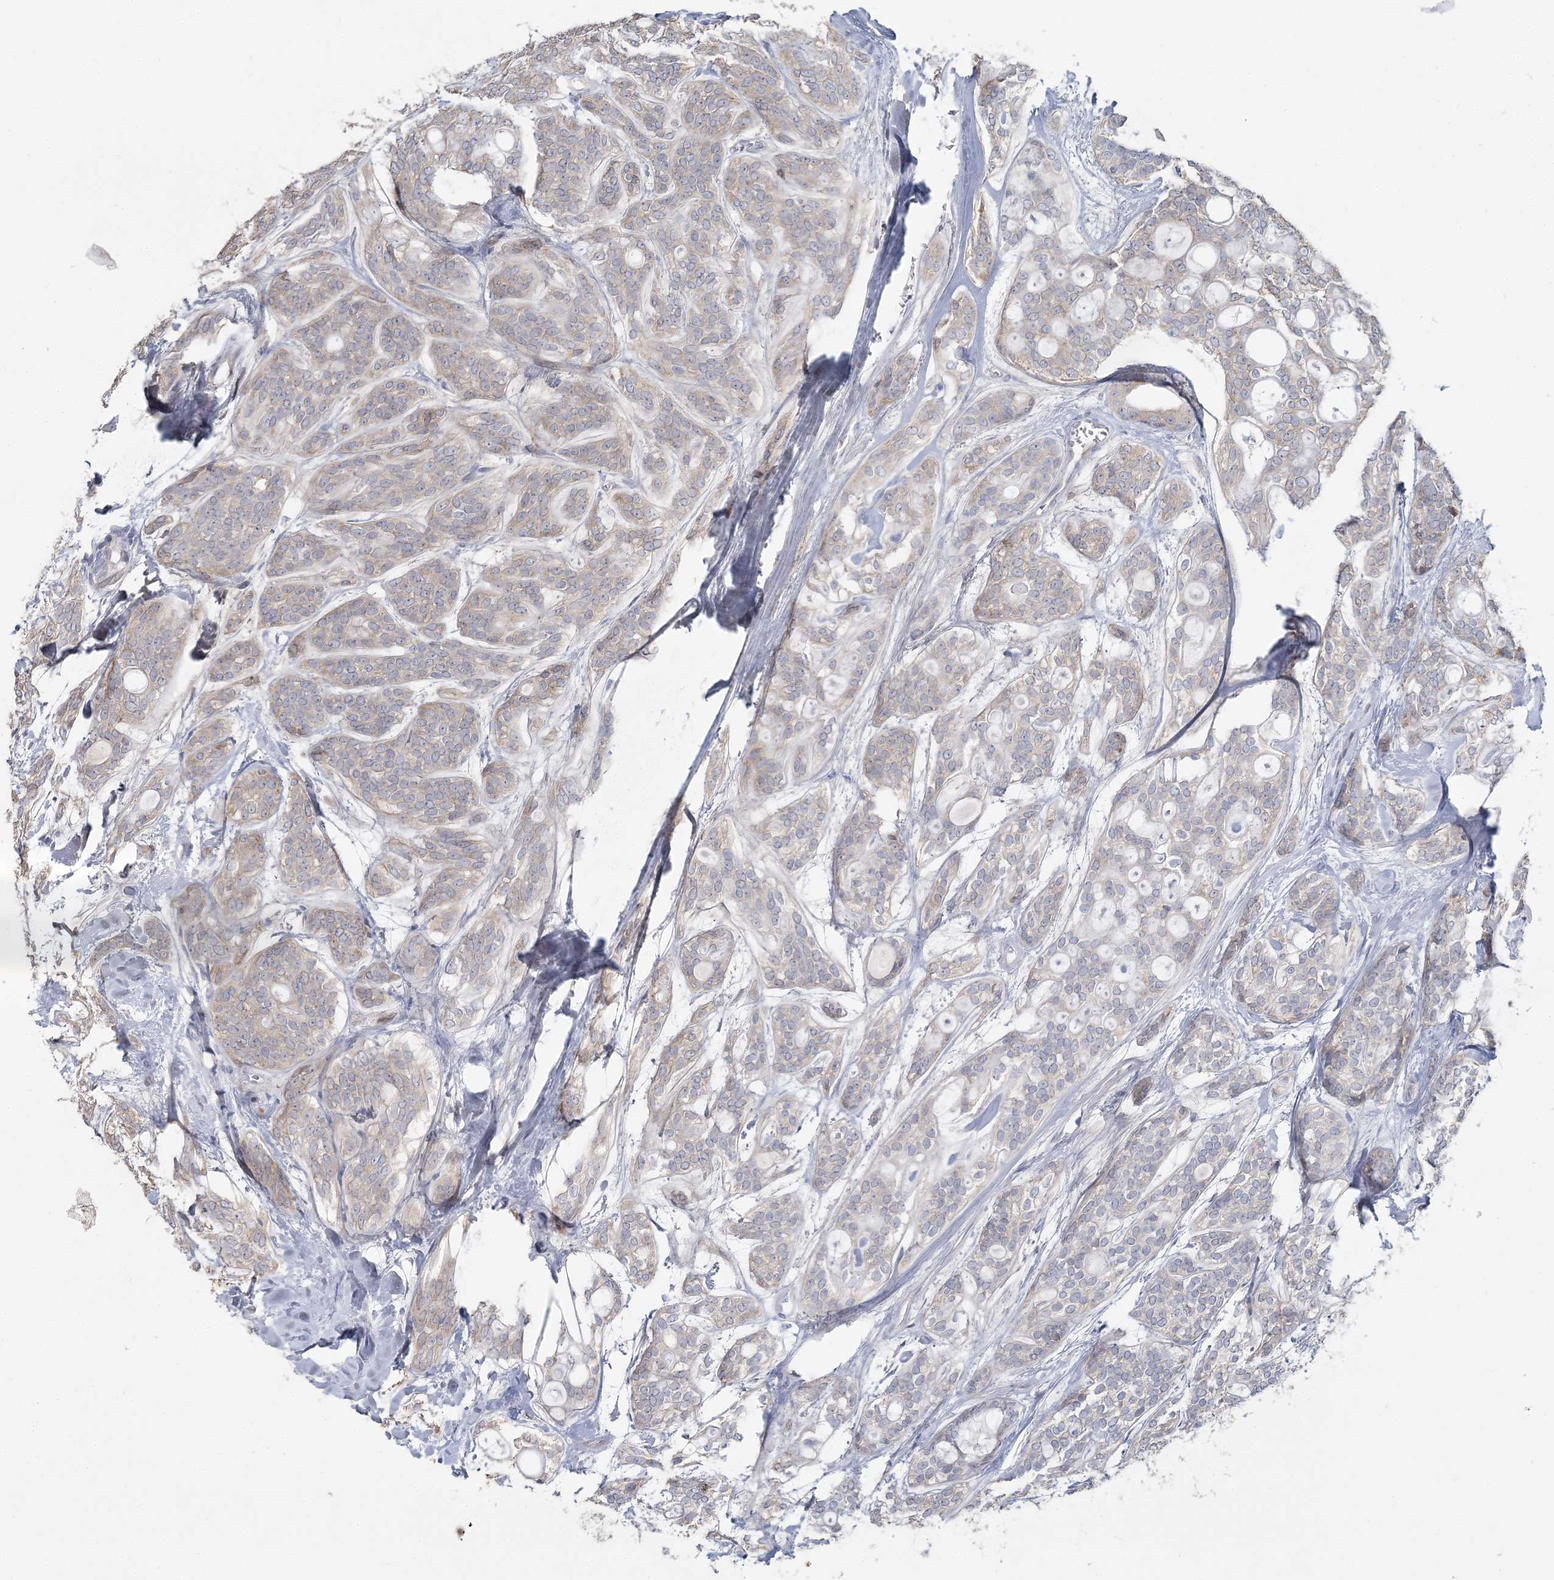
{"staining": {"intensity": "weak", "quantity": "<25%", "location": "cytoplasmic/membranous"}, "tissue": "head and neck cancer", "cell_type": "Tumor cells", "image_type": "cancer", "snomed": [{"axis": "morphology", "description": "Adenocarcinoma, NOS"}, {"axis": "topography", "description": "Head-Neck"}], "caption": "The photomicrograph shows no significant positivity in tumor cells of adenocarcinoma (head and neck). Nuclei are stained in blue.", "gene": "CMBL", "patient": {"sex": "male", "age": 66}}